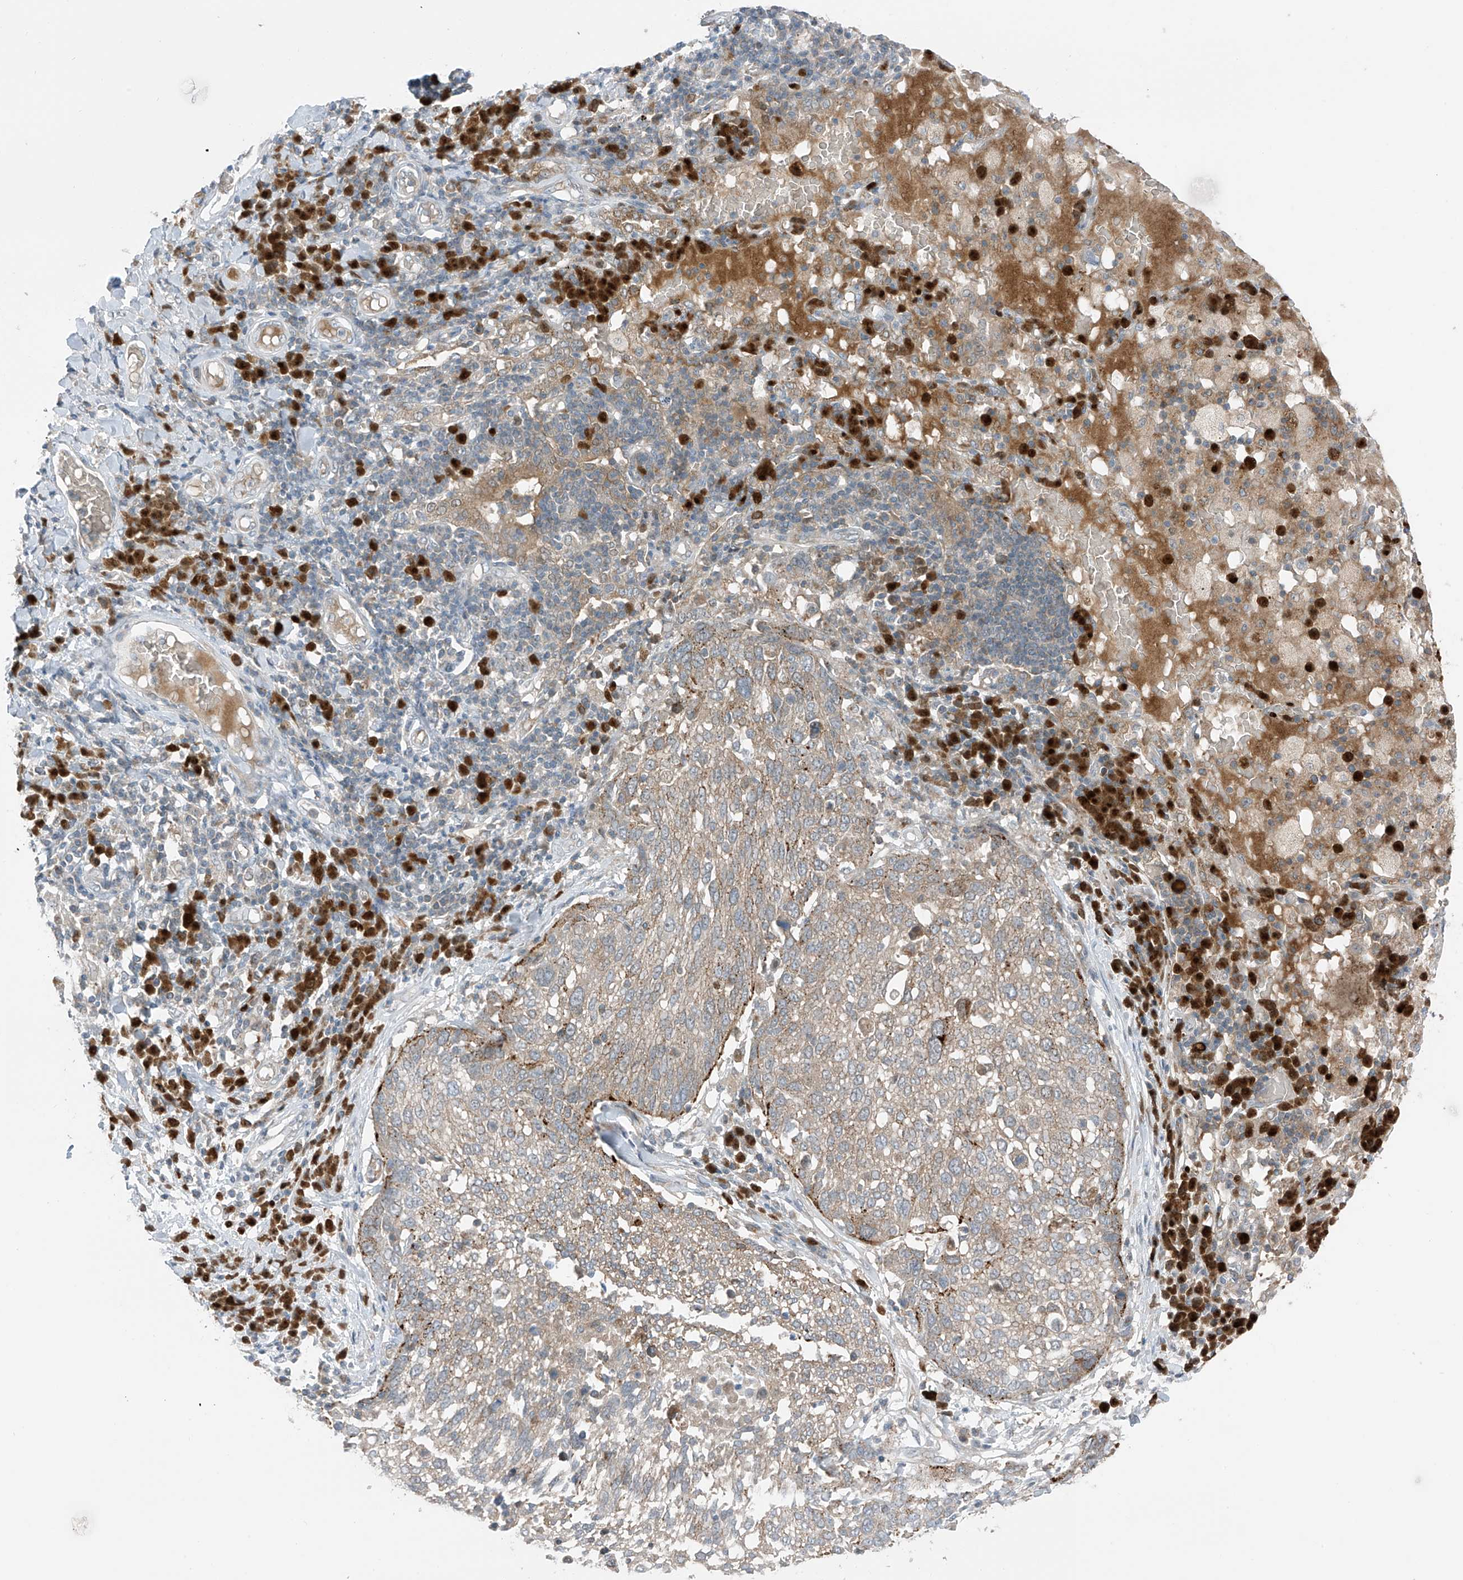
{"staining": {"intensity": "negative", "quantity": "none", "location": "none"}, "tissue": "lung cancer", "cell_type": "Tumor cells", "image_type": "cancer", "snomed": [{"axis": "morphology", "description": "Squamous cell carcinoma, NOS"}, {"axis": "topography", "description": "Lung"}], "caption": "Lung cancer was stained to show a protein in brown. There is no significant expression in tumor cells.", "gene": "SLC12A6", "patient": {"sex": "male", "age": 65}}